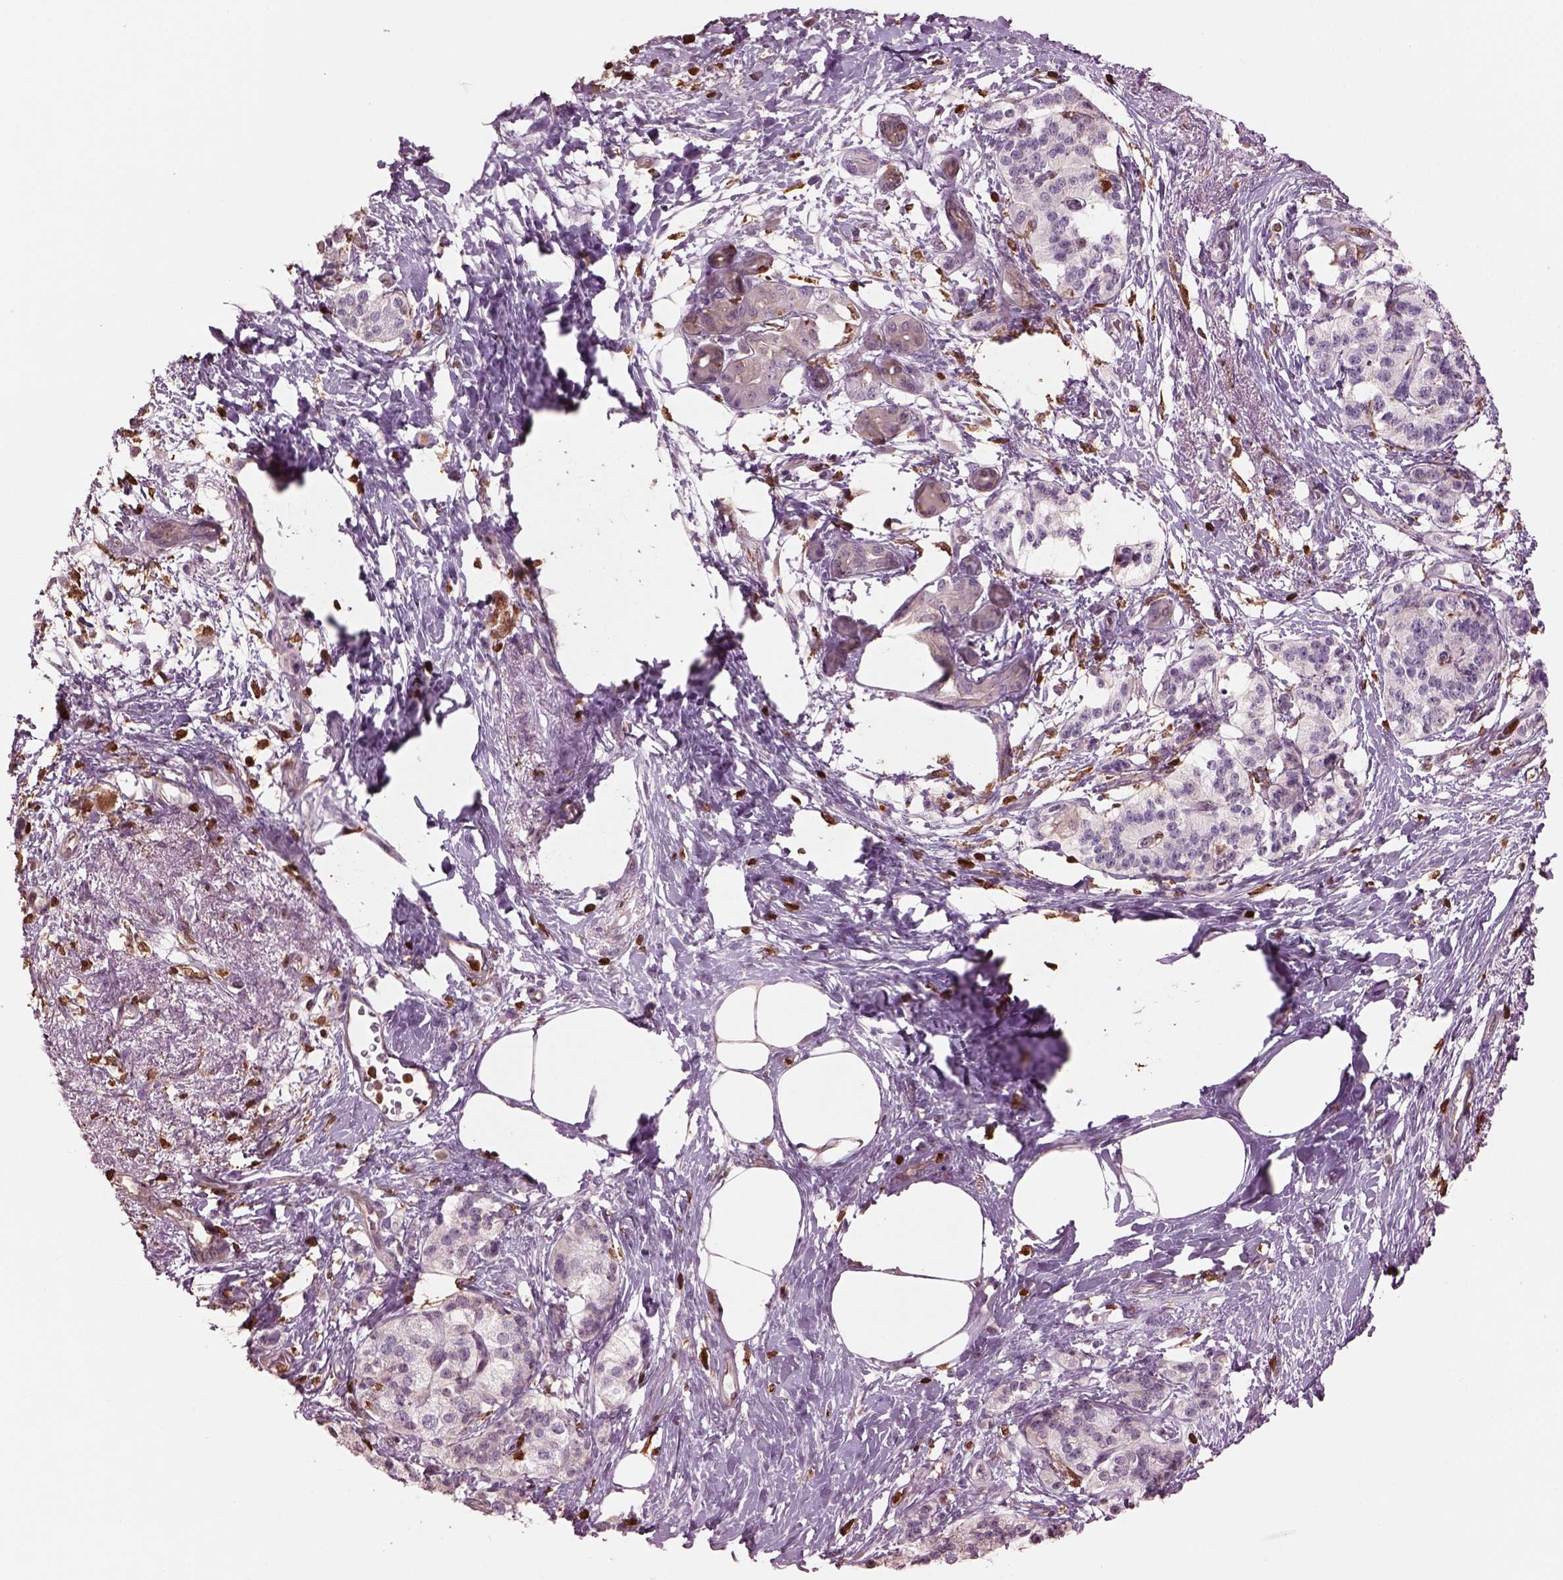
{"staining": {"intensity": "weak", "quantity": "<25%", "location": "cytoplasmic/membranous"}, "tissue": "pancreatic cancer", "cell_type": "Tumor cells", "image_type": "cancer", "snomed": [{"axis": "morphology", "description": "Adenocarcinoma, NOS"}, {"axis": "topography", "description": "Pancreas"}], "caption": "Tumor cells show no significant positivity in pancreatic adenocarcinoma.", "gene": "IL31RA", "patient": {"sex": "female", "age": 72}}